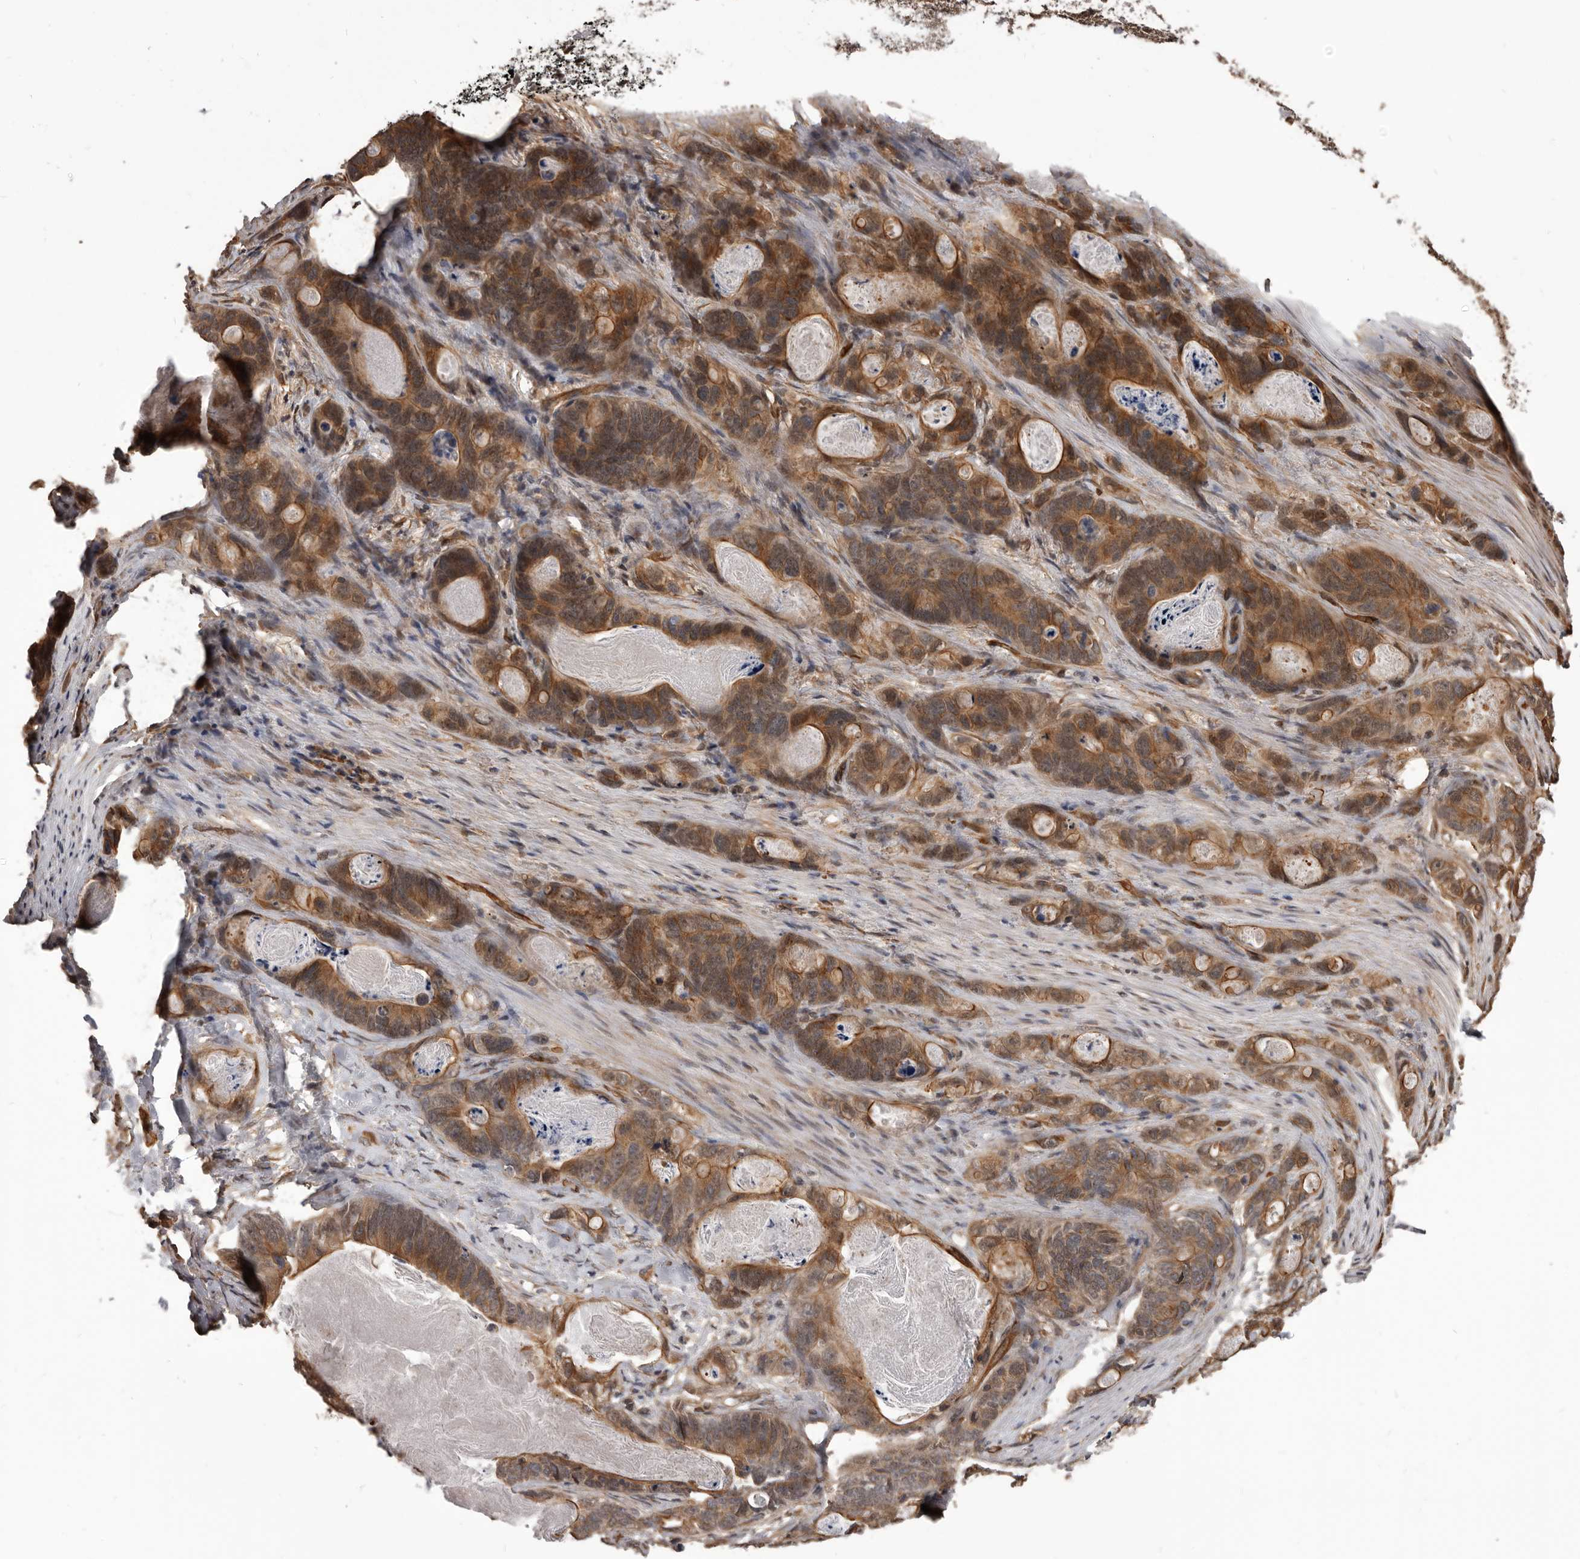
{"staining": {"intensity": "moderate", "quantity": ">75%", "location": "cytoplasmic/membranous"}, "tissue": "stomach cancer", "cell_type": "Tumor cells", "image_type": "cancer", "snomed": [{"axis": "morphology", "description": "Normal tissue, NOS"}, {"axis": "morphology", "description": "Adenocarcinoma, NOS"}, {"axis": "topography", "description": "Stomach"}], "caption": "Approximately >75% of tumor cells in human stomach cancer (adenocarcinoma) demonstrate moderate cytoplasmic/membranous protein expression as visualized by brown immunohistochemical staining.", "gene": "ADAMTS20", "patient": {"sex": "female", "age": 89}}